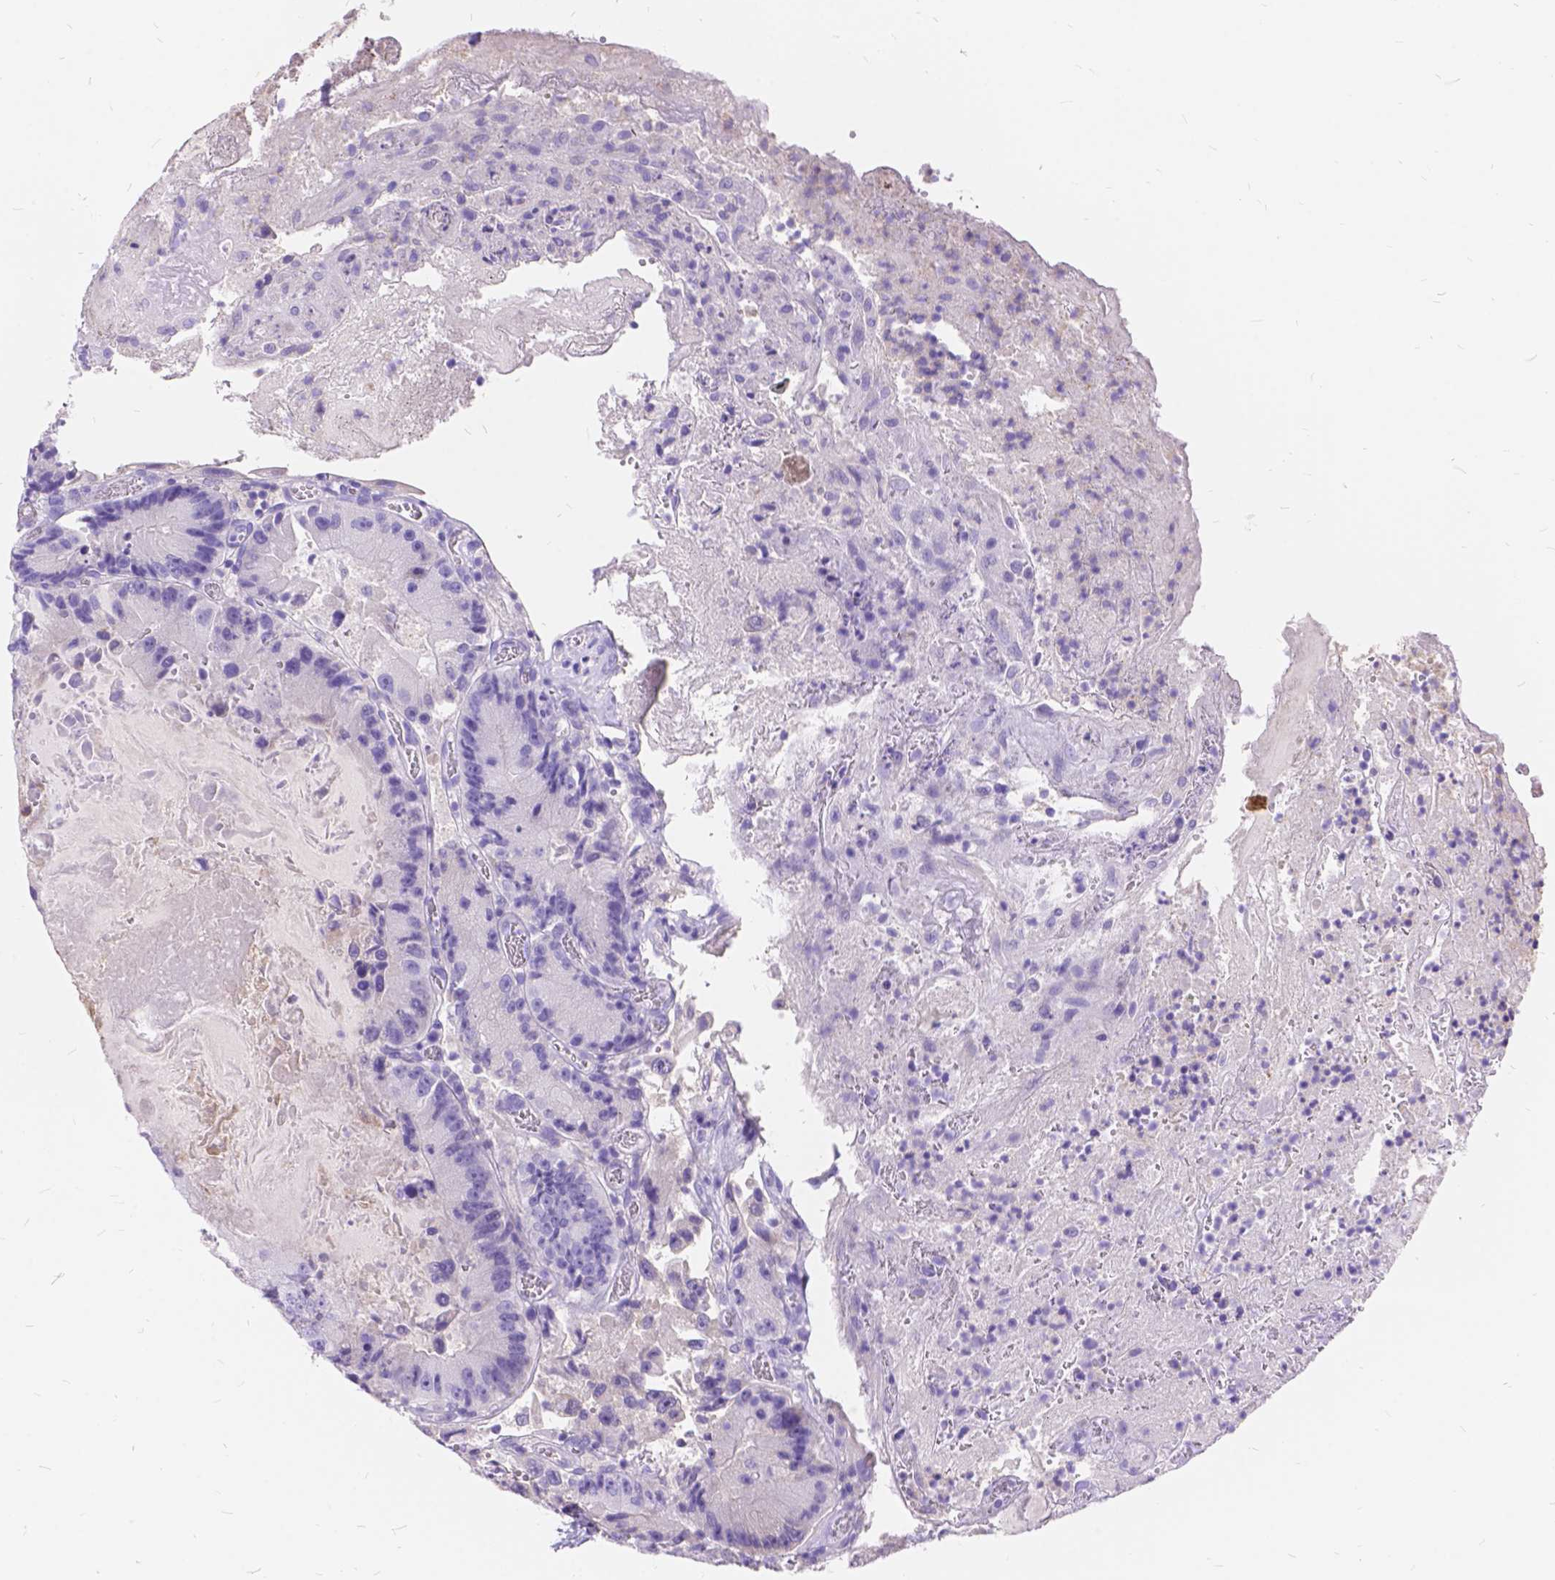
{"staining": {"intensity": "negative", "quantity": "none", "location": "none"}, "tissue": "colorectal cancer", "cell_type": "Tumor cells", "image_type": "cancer", "snomed": [{"axis": "morphology", "description": "Adenocarcinoma, NOS"}, {"axis": "topography", "description": "Colon"}], "caption": "Tumor cells show no significant positivity in adenocarcinoma (colorectal).", "gene": "FOXL2", "patient": {"sex": "female", "age": 86}}